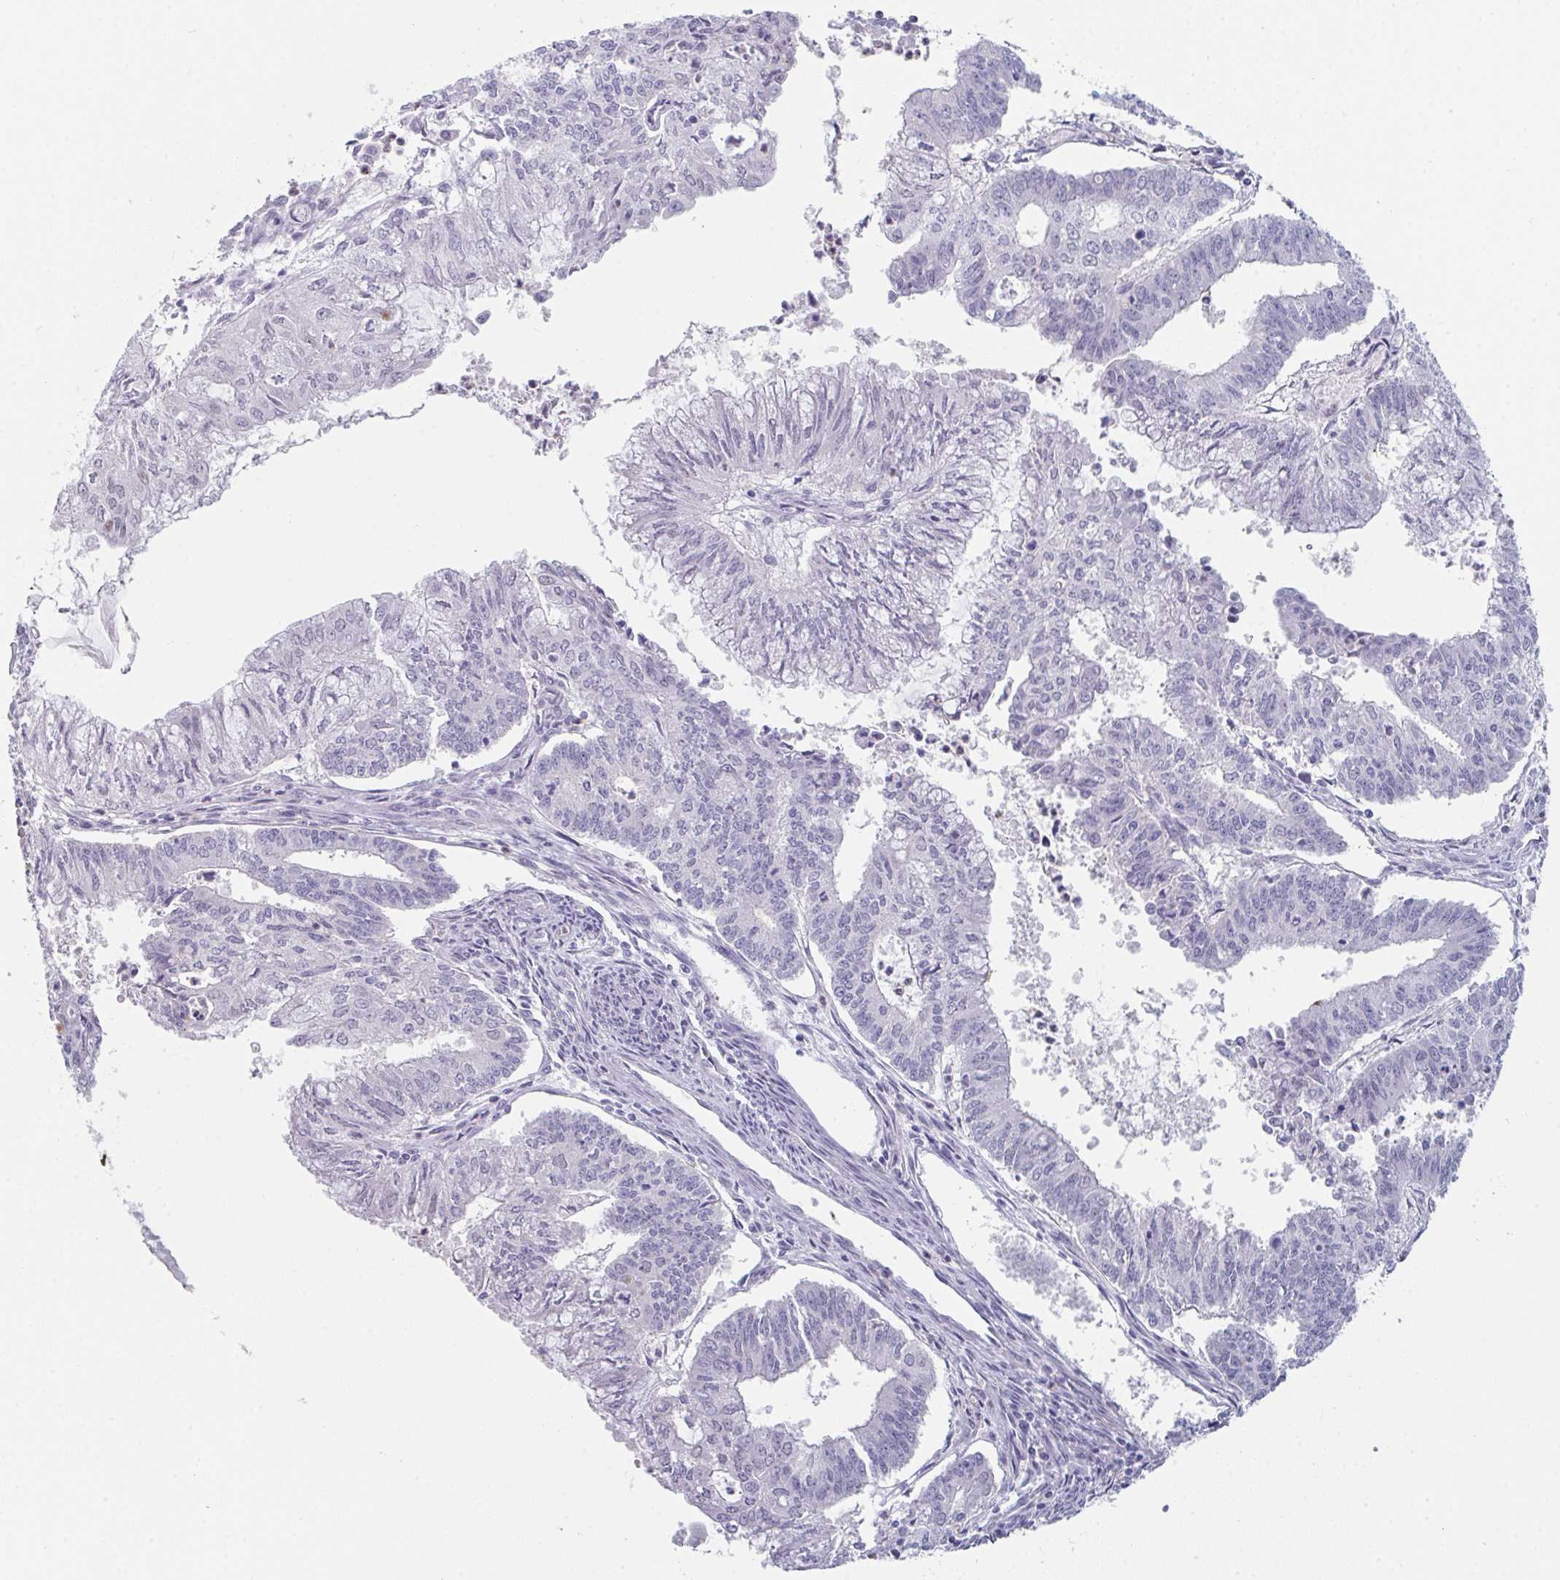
{"staining": {"intensity": "negative", "quantity": "none", "location": "none"}, "tissue": "endometrial cancer", "cell_type": "Tumor cells", "image_type": "cancer", "snomed": [{"axis": "morphology", "description": "Adenocarcinoma, NOS"}, {"axis": "topography", "description": "Endometrium"}], "caption": "This is an IHC micrograph of human endometrial cancer. There is no positivity in tumor cells.", "gene": "RUBCN", "patient": {"sex": "female", "age": 61}}